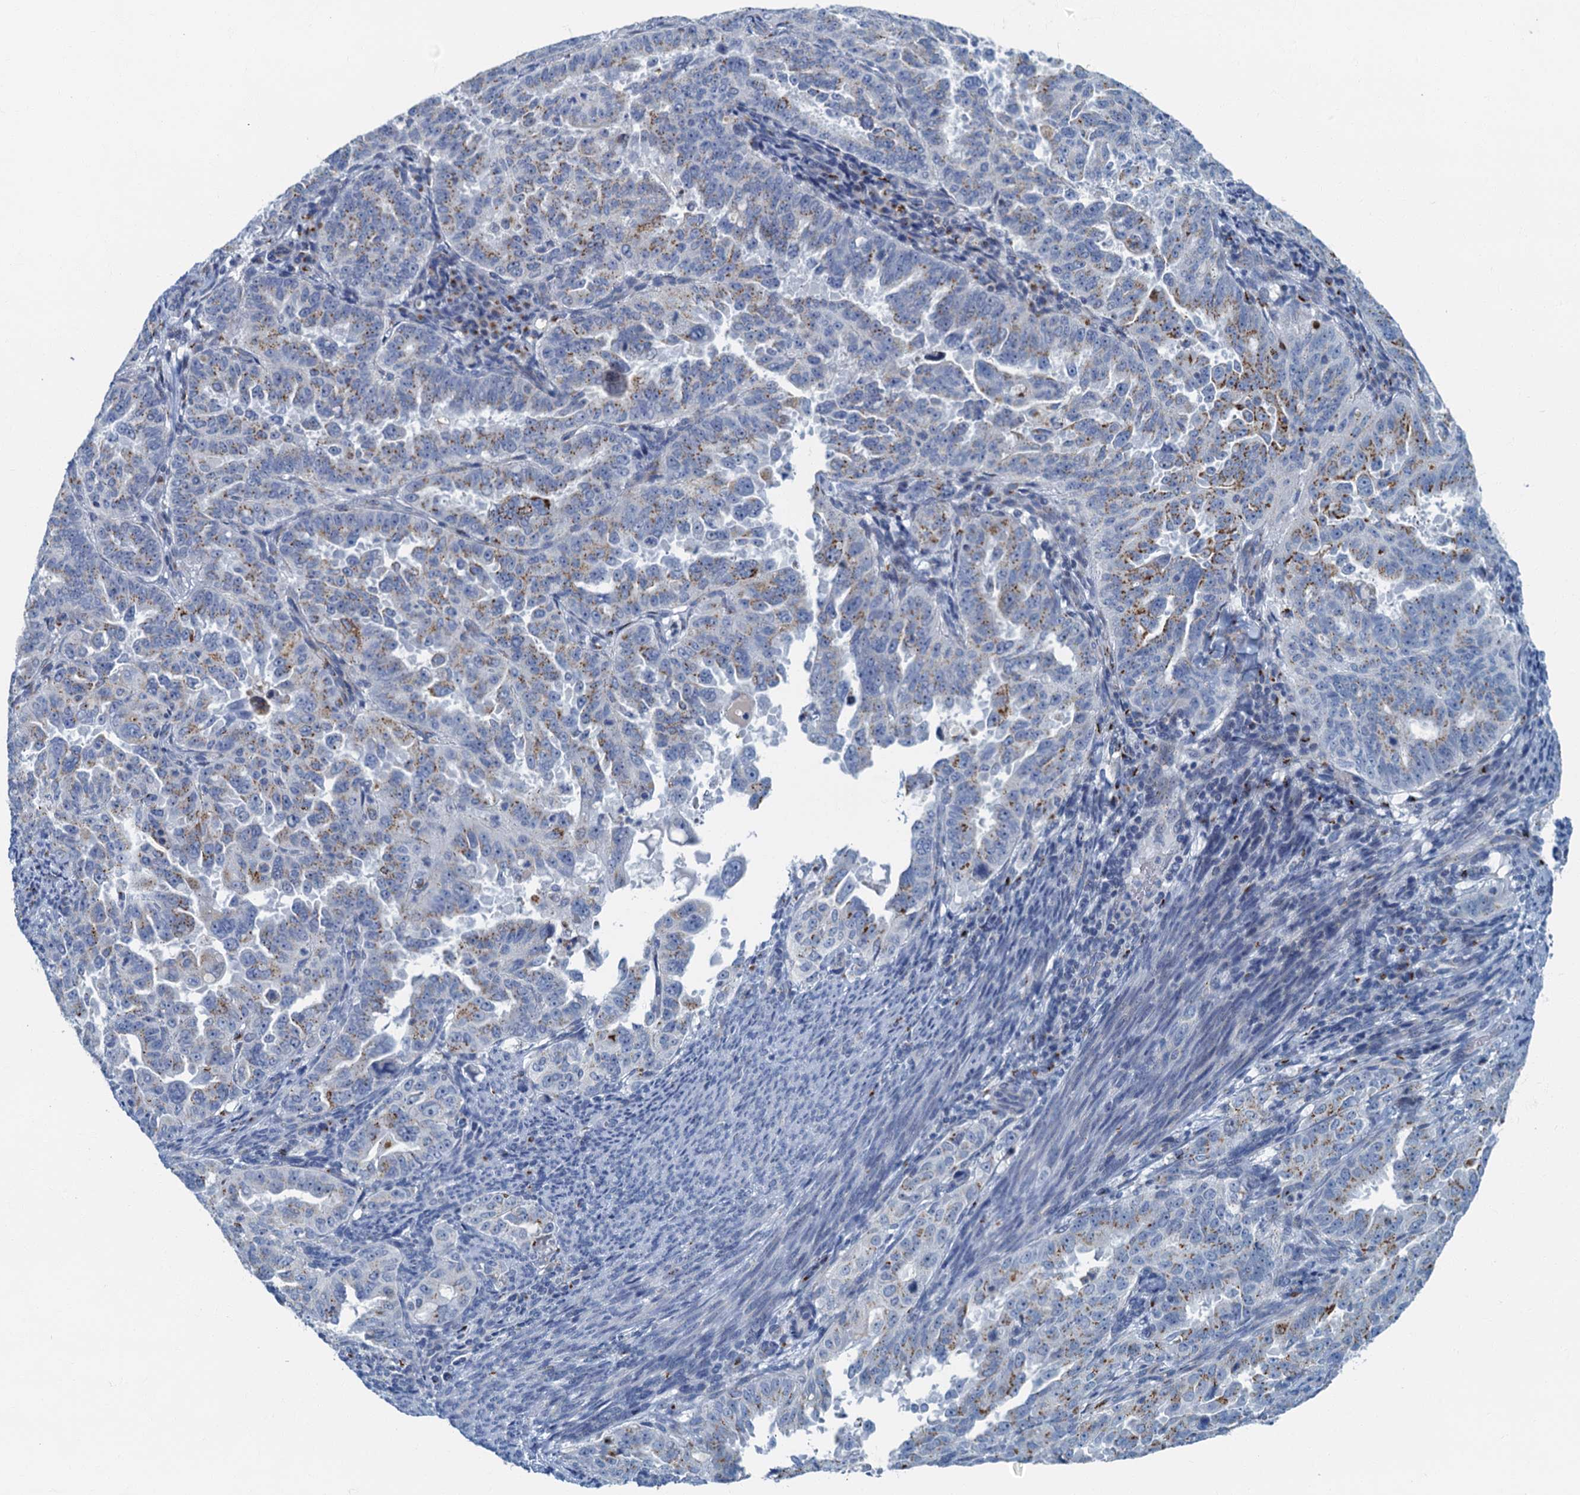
{"staining": {"intensity": "weak", "quantity": "<25%", "location": "cytoplasmic/membranous"}, "tissue": "endometrial cancer", "cell_type": "Tumor cells", "image_type": "cancer", "snomed": [{"axis": "morphology", "description": "Adenocarcinoma, NOS"}, {"axis": "topography", "description": "Endometrium"}], "caption": "Tumor cells show no significant staining in endometrial cancer.", "gene": "LYPD3", "patient": {"sex": "female", "age": 65}}